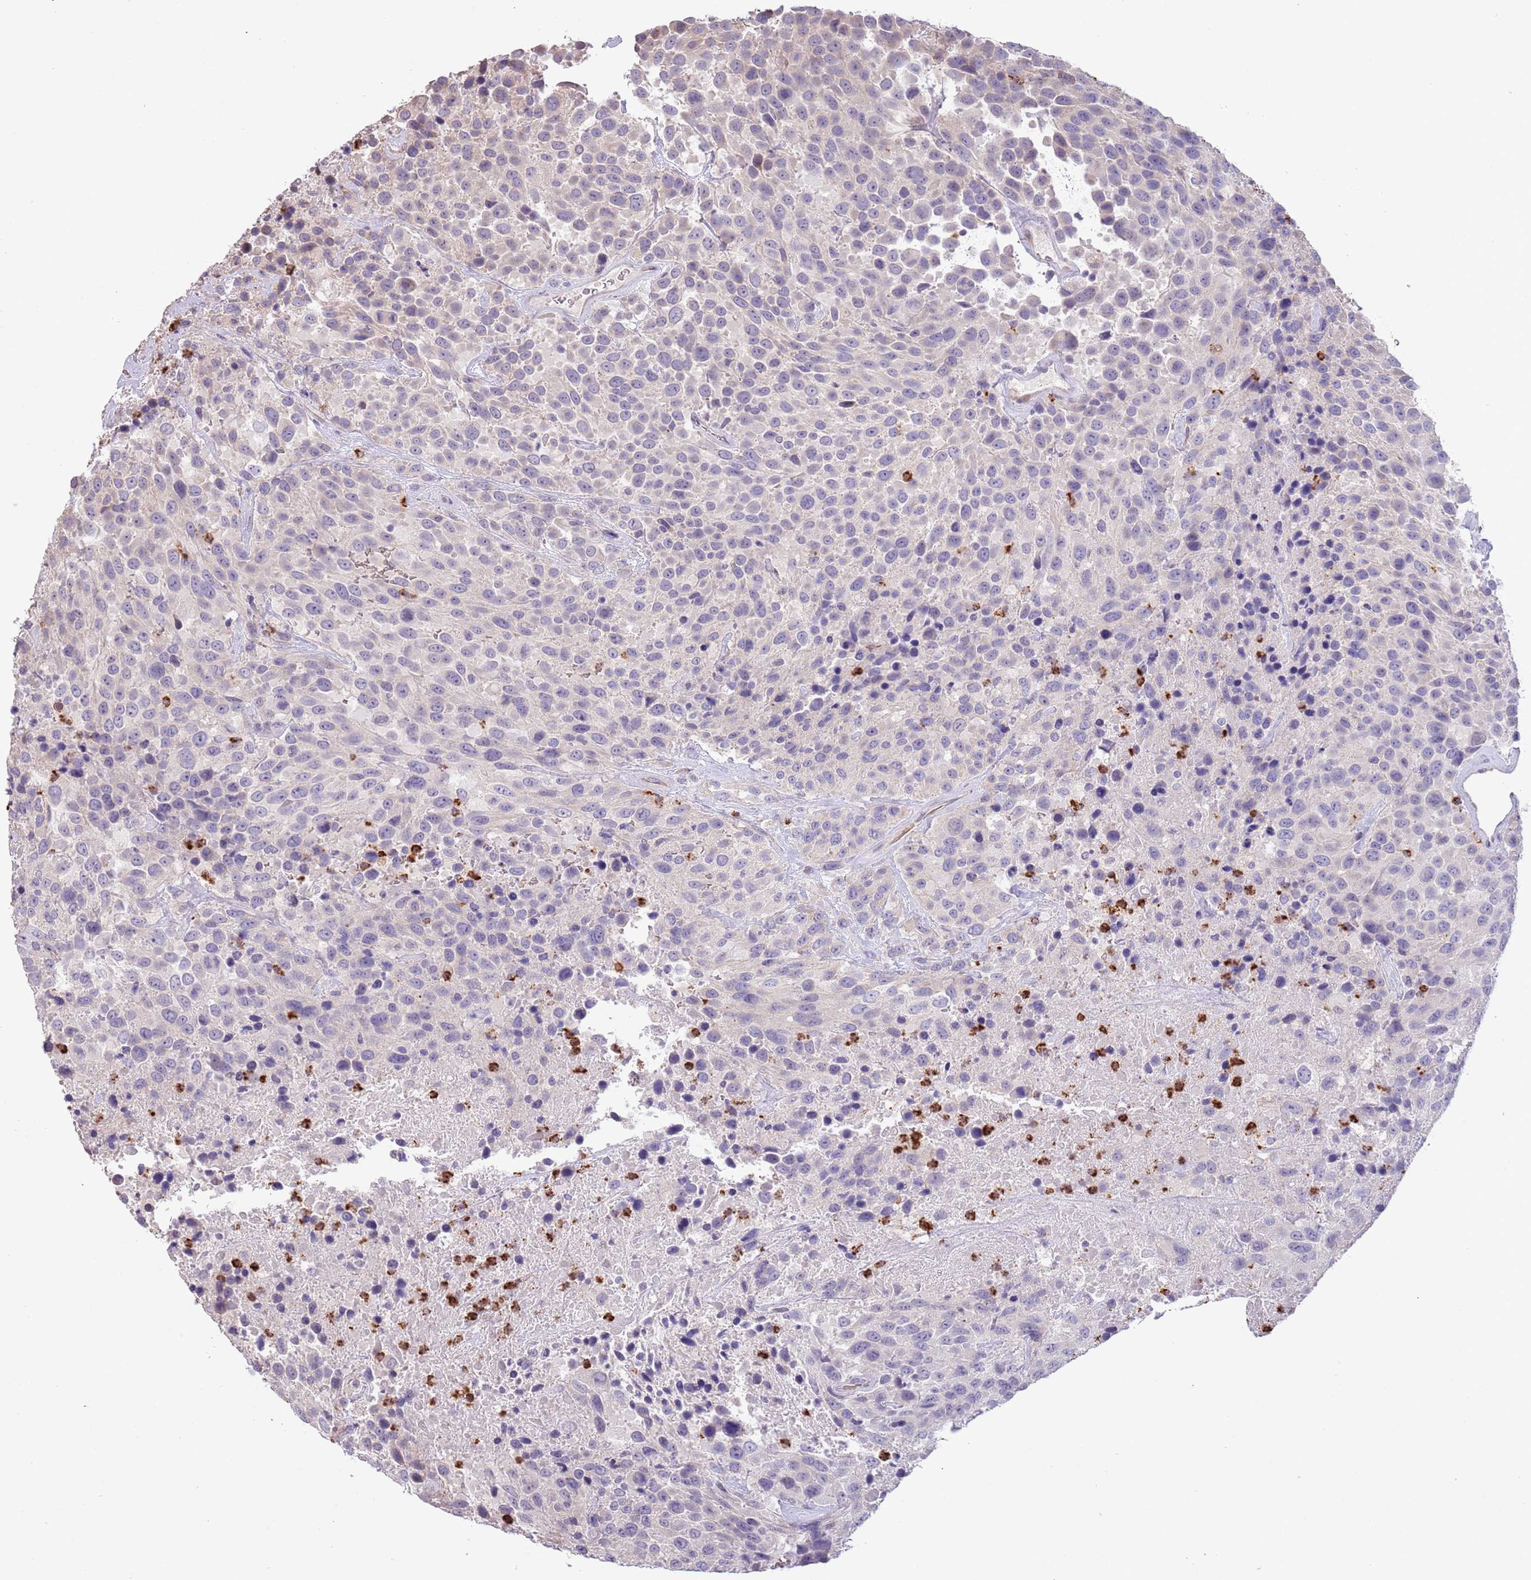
{"staining": {"intensity": "negative", "quantity": "none", "location": "none"}, "tissue": "urothelial cancer", "cell_type": "Tumor cells", "image_type": "cancer", "snomed": [{"axis": "morphology", "description": "Urothelial carcinoma, High grade"}, {"axis": "topography", "description": "Urinary bladder"}], "caption": "Immunohistochemistry histopathology image of human urothelial carcinoma (high-grade) stained for a protein (brown), which displays no staining in tumor cells.", "gene": "P2RY13", "patient": {"sex": "female", "age": 70}}